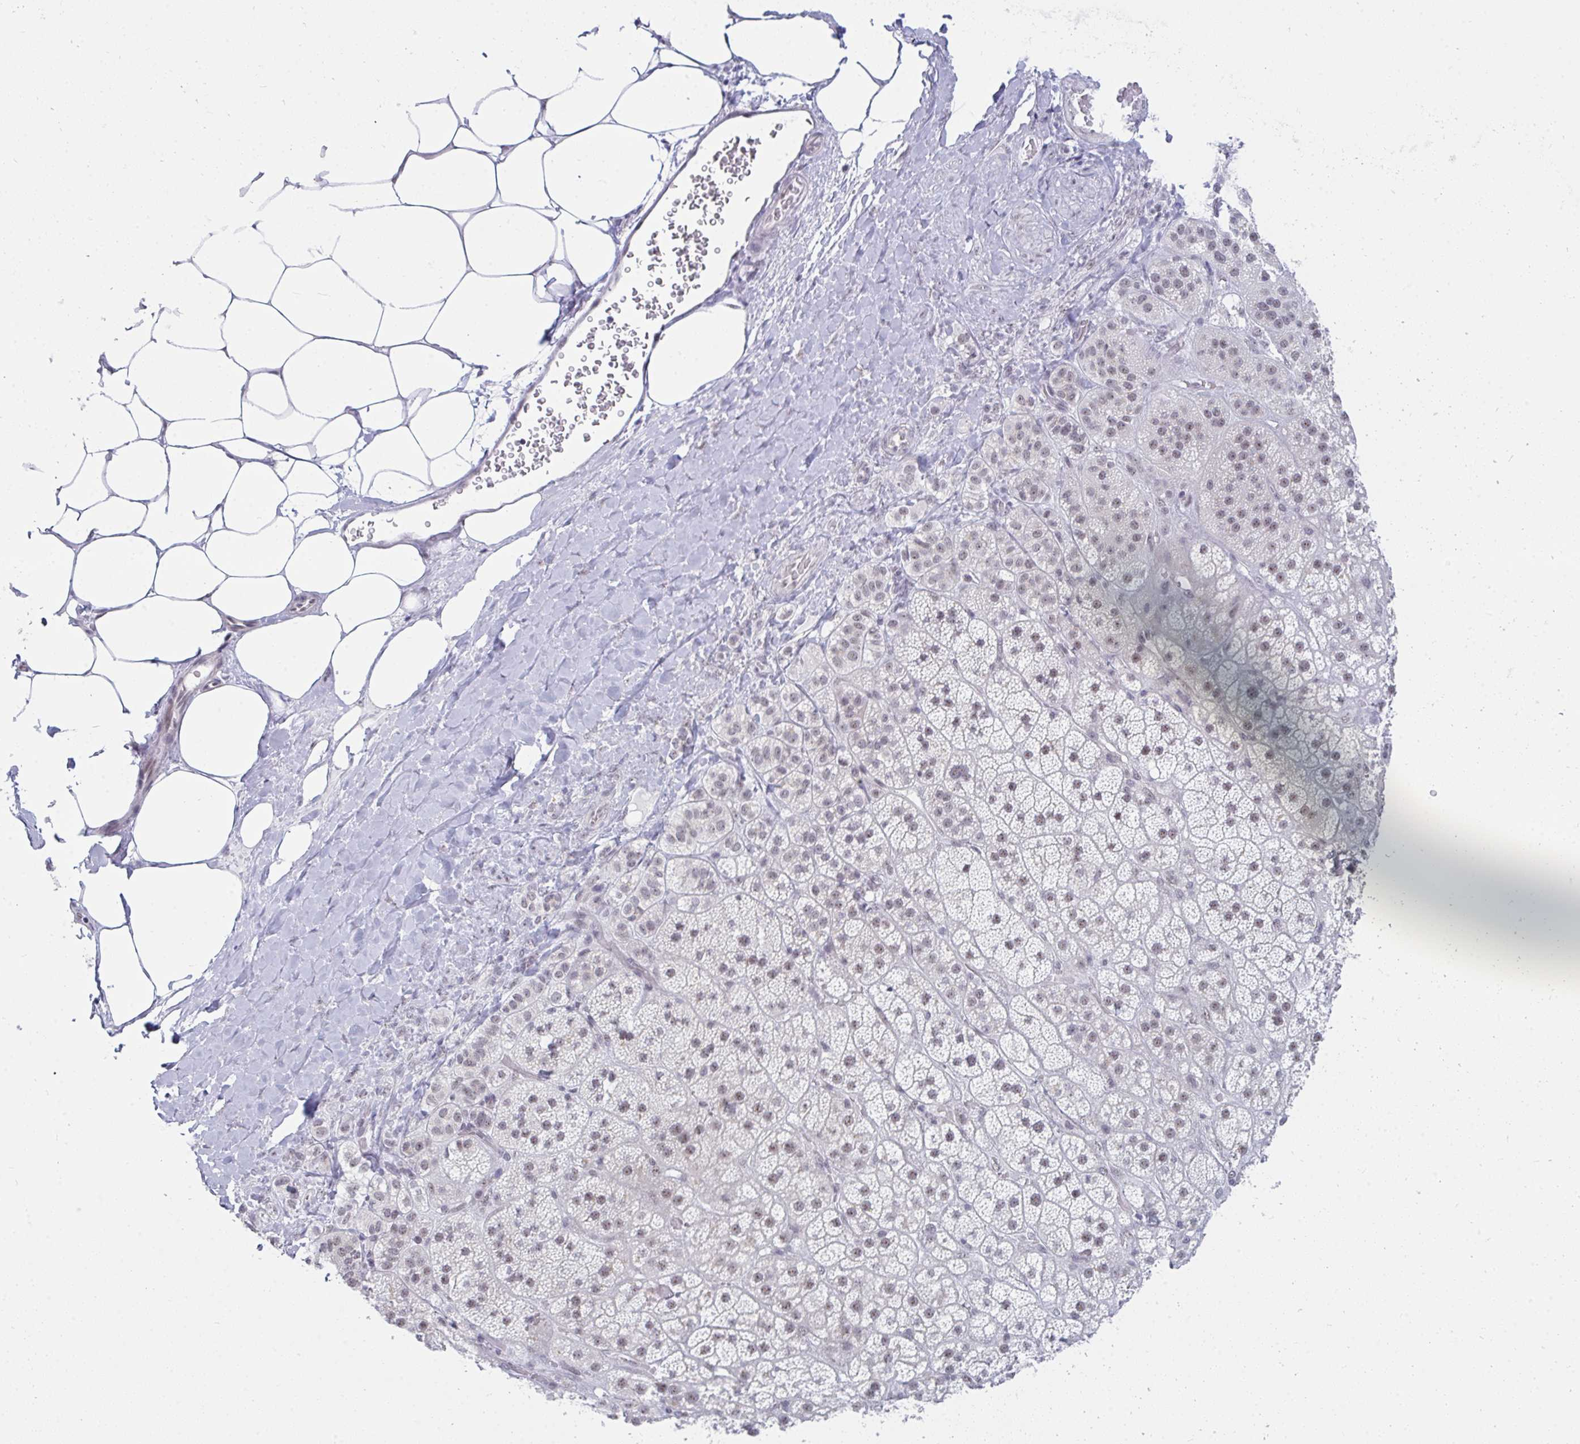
{"staining": {"intensity": "weak", "quantity": ">75%", "location": "nuclear"}, "tissue": "adrenal gland", "cell_type": "Glandular cells", "image_type": "normal", "snomed": [{"axis": "morphology", "description": "Normal tissue, NOS"}, {"axis": "topography", "description": "Adrenal gland"}], "caption": "Immunohistochemistry image of normal human adrenal gland stained for a protein (brown), which demonstrates low levels of weak nuclear expression in about >75% of glandular cells.", "gene": "PRR14", "patient": {"sex": "male", "age": 57}}